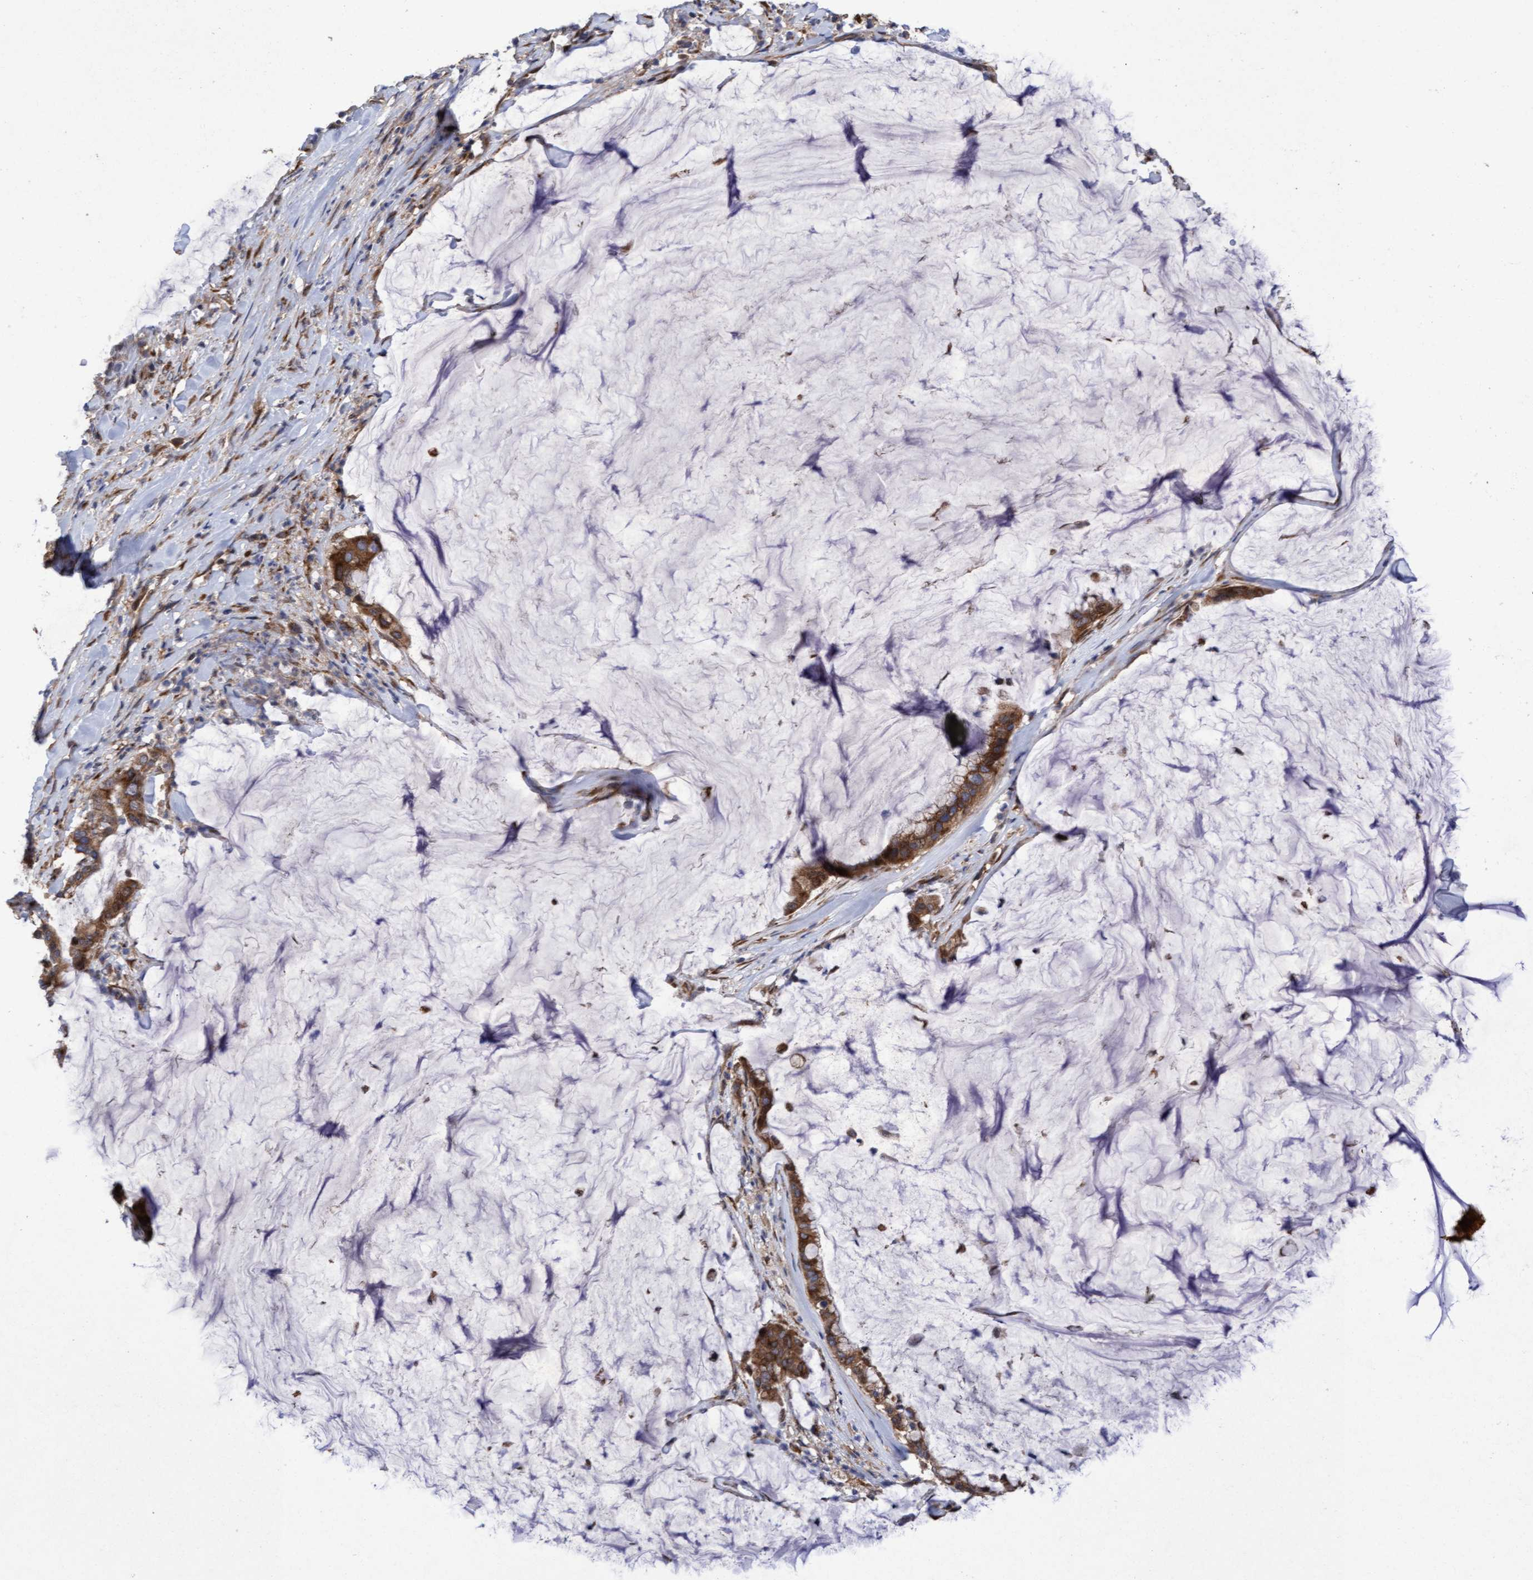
{"staining": {"intensity": "moderate", "quantity": ">75%", "location": "cytoplasmic/membranous"}, "tissue": "pancreatic cancer", "cell_type": "Tumor cells", "image_type": "cancer", "snomed": [{"axis": "morphology", "description": "Adenocarcinoma, NOS"}, {"axis": "topography", "description": "Pancreas"}], "caption": "The micrograph demonstrates a brown stain indicating the presence of a protein in the cytoplasmic/membranous of tumor cells in adenocarcinoma (pancreatic).", "gene": "ELP5", "patient": {"sex": "male", "age": 41}}